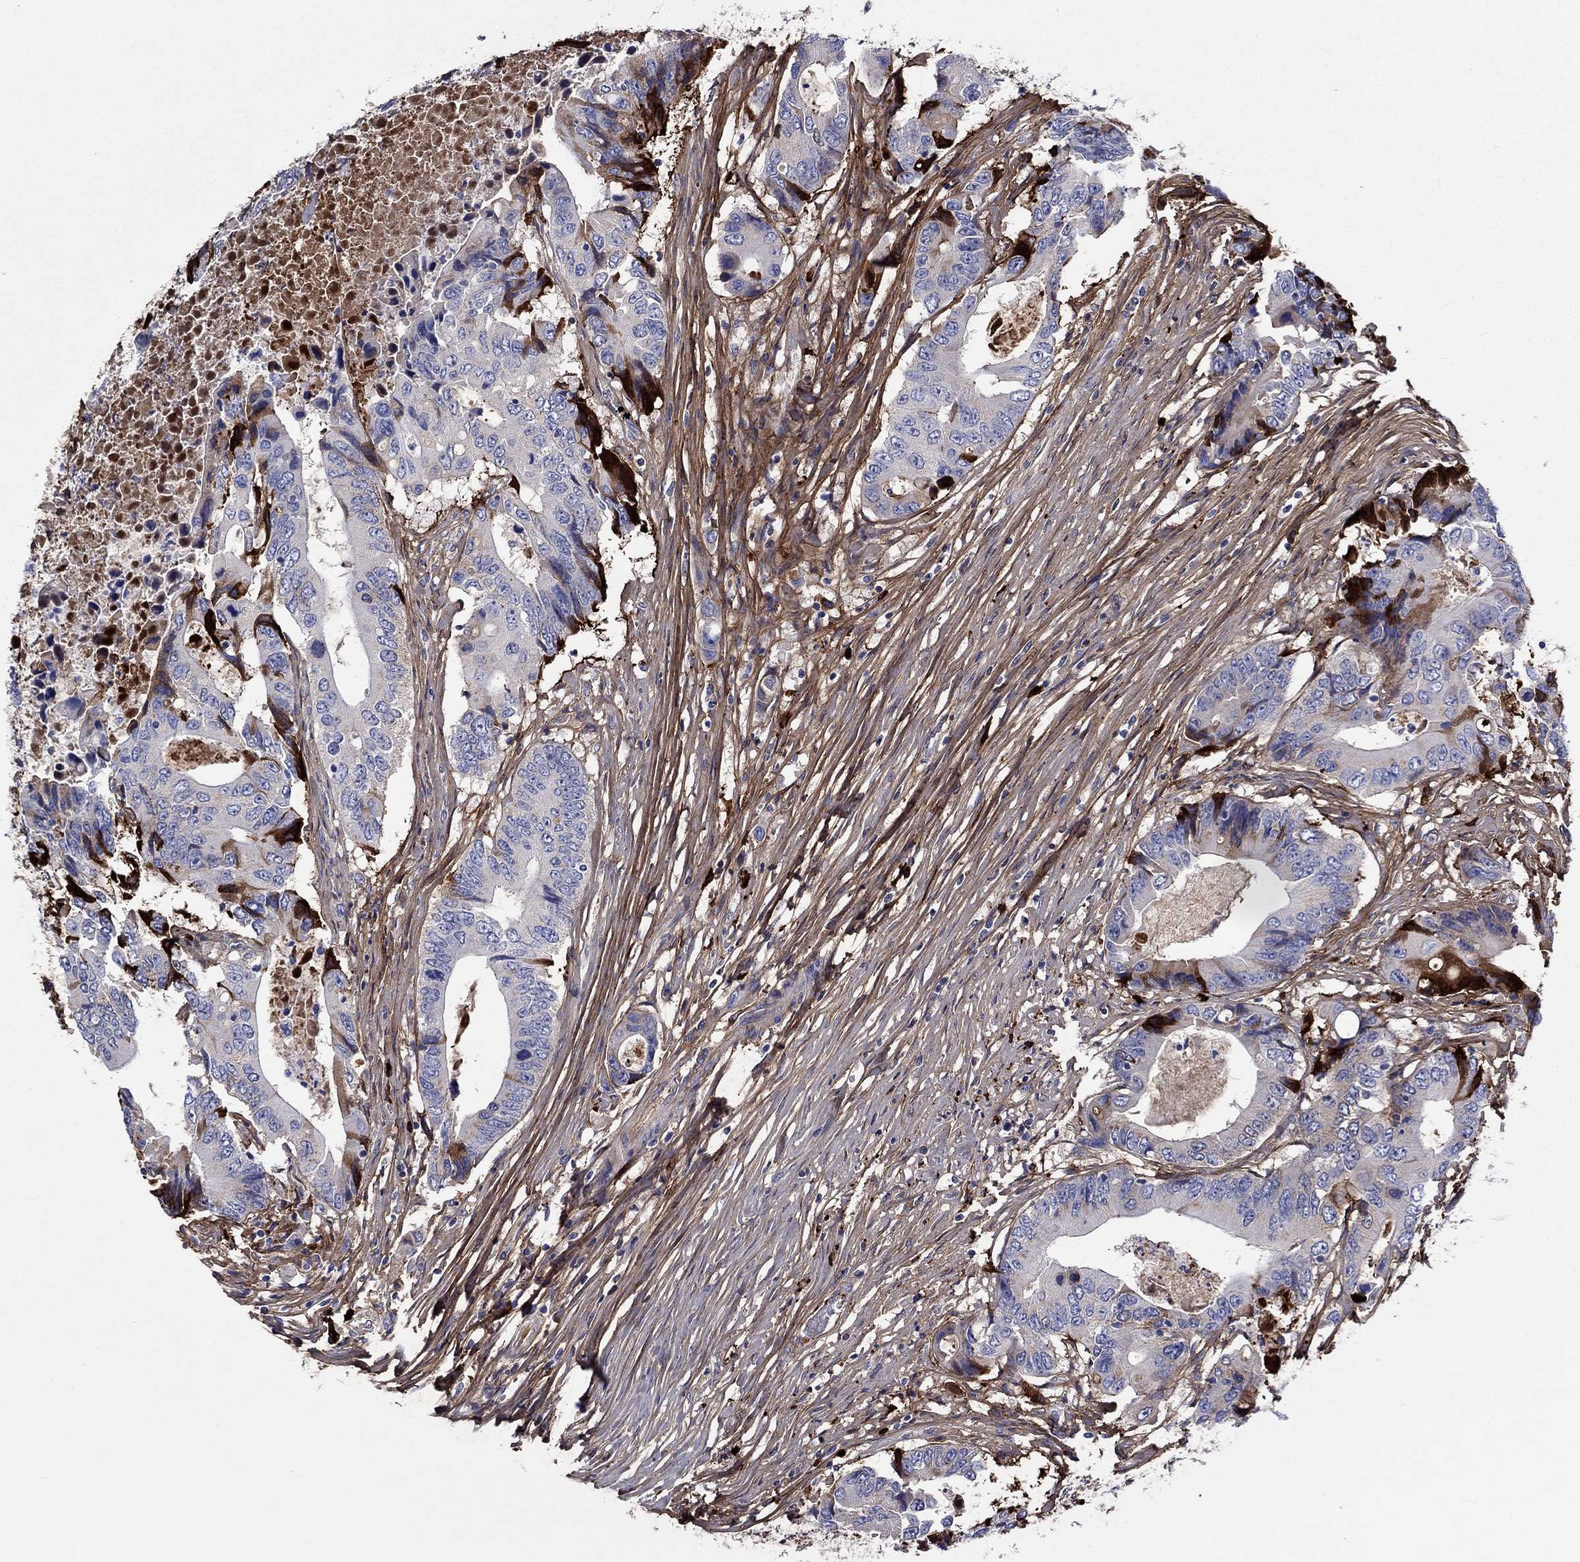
{"staining": {"intensity": "negative", "quantity": "none", "location": "none"}, "tissue": "colorectal cancer", "cell_type": "Tumor cells", "image_type": "cancer", "snomed": [{"axis": "morphology", "description": "Adenocarcinoma, NOS"}, {"axis": "topography", "description": "Colon"}], "caption": "Tumor cells show no significant protein expression in colorectal cancer.", "gene": "TGFBI", "patient": {"sex": "female", "age": 90}}